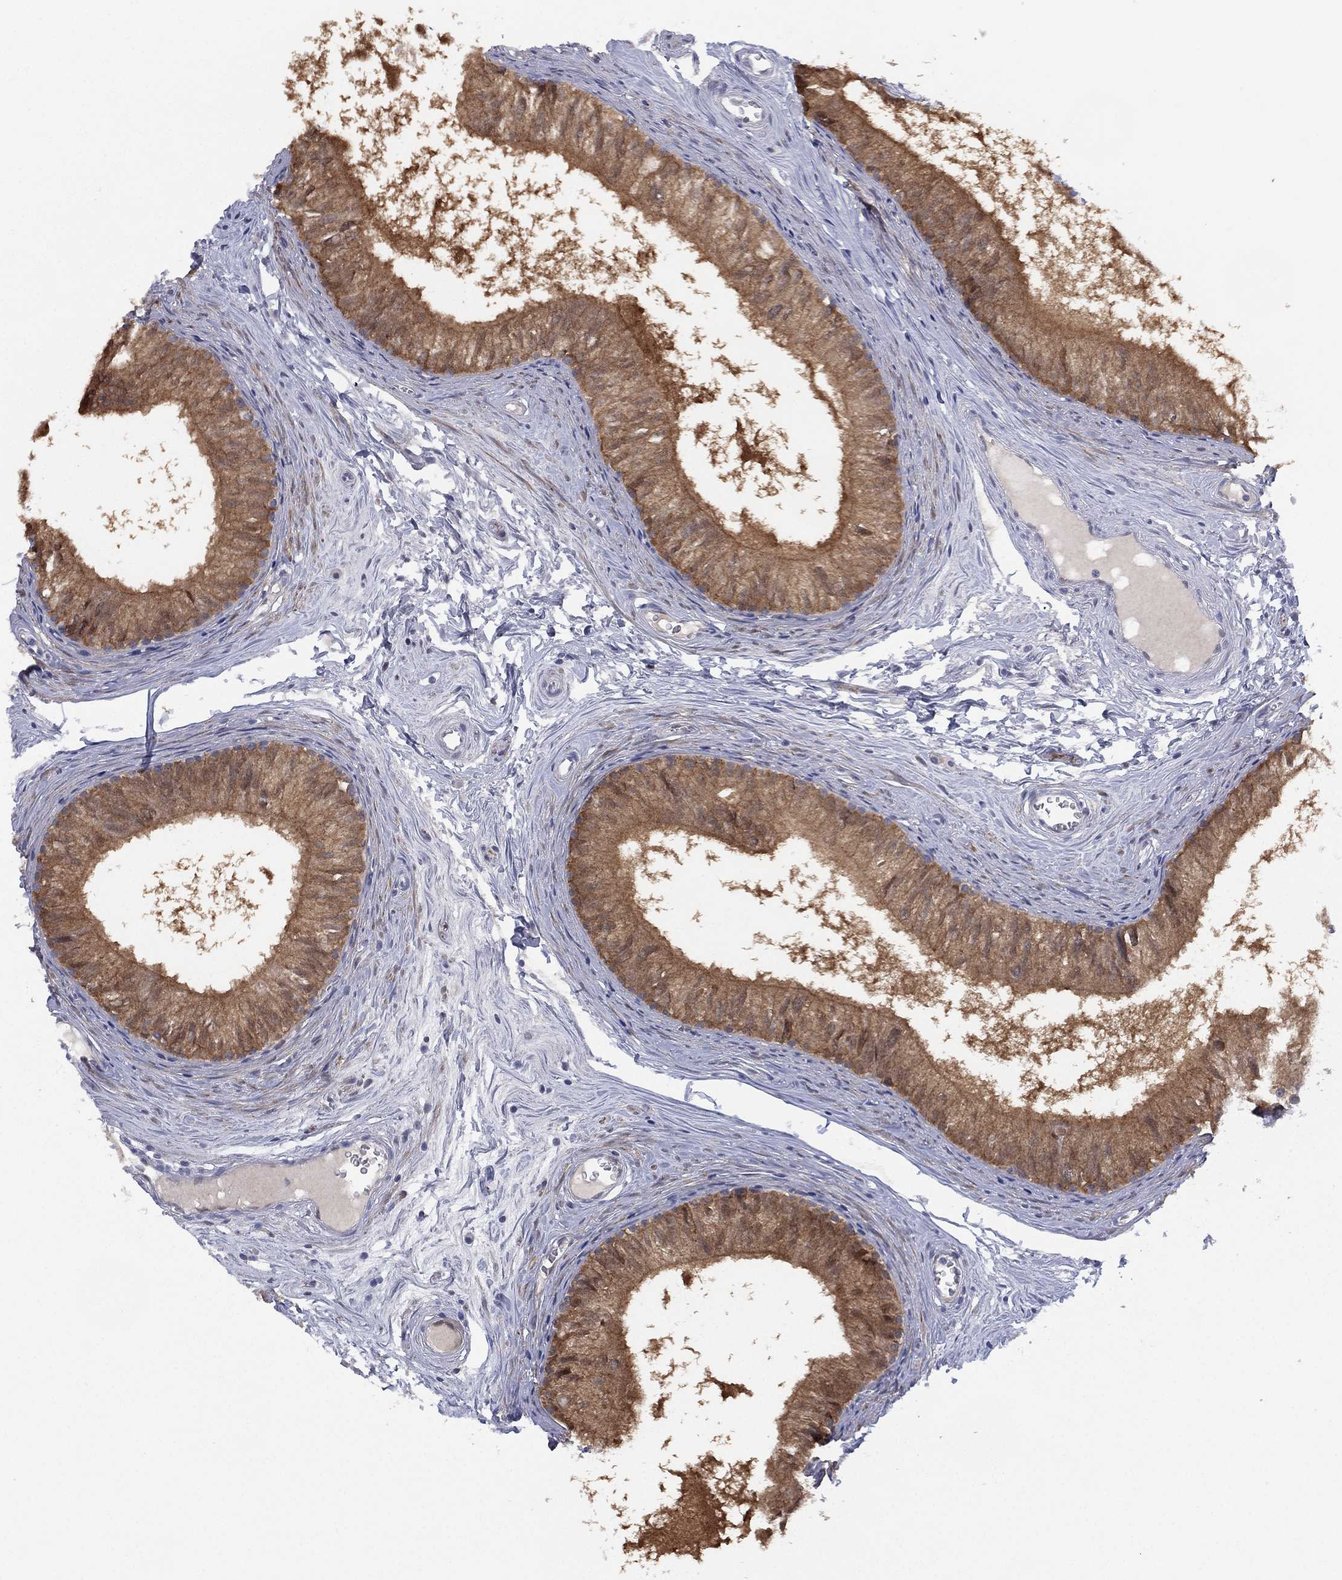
{"staining": {"intensity": "moderate", "quantity": ">75%", "location": "cytoplasmic/membranous"}, "tissue": "epididymis", "cell_type": "Glandular cells", "image_type": "normal", "snomed": [{"axis": "morphology", "description": "Normal tissue, NOS"}, {"axis": "topography", "description": "Epididymis"}], "caption": "Epididymis stained for a protein reveals moderate cytoplasmic/membranous positivity in glandular cells. (IHC, brightfield microscopy, high magnification).", "gene": "DDAH1", "patient": {"sex": "male", "age": 52}}